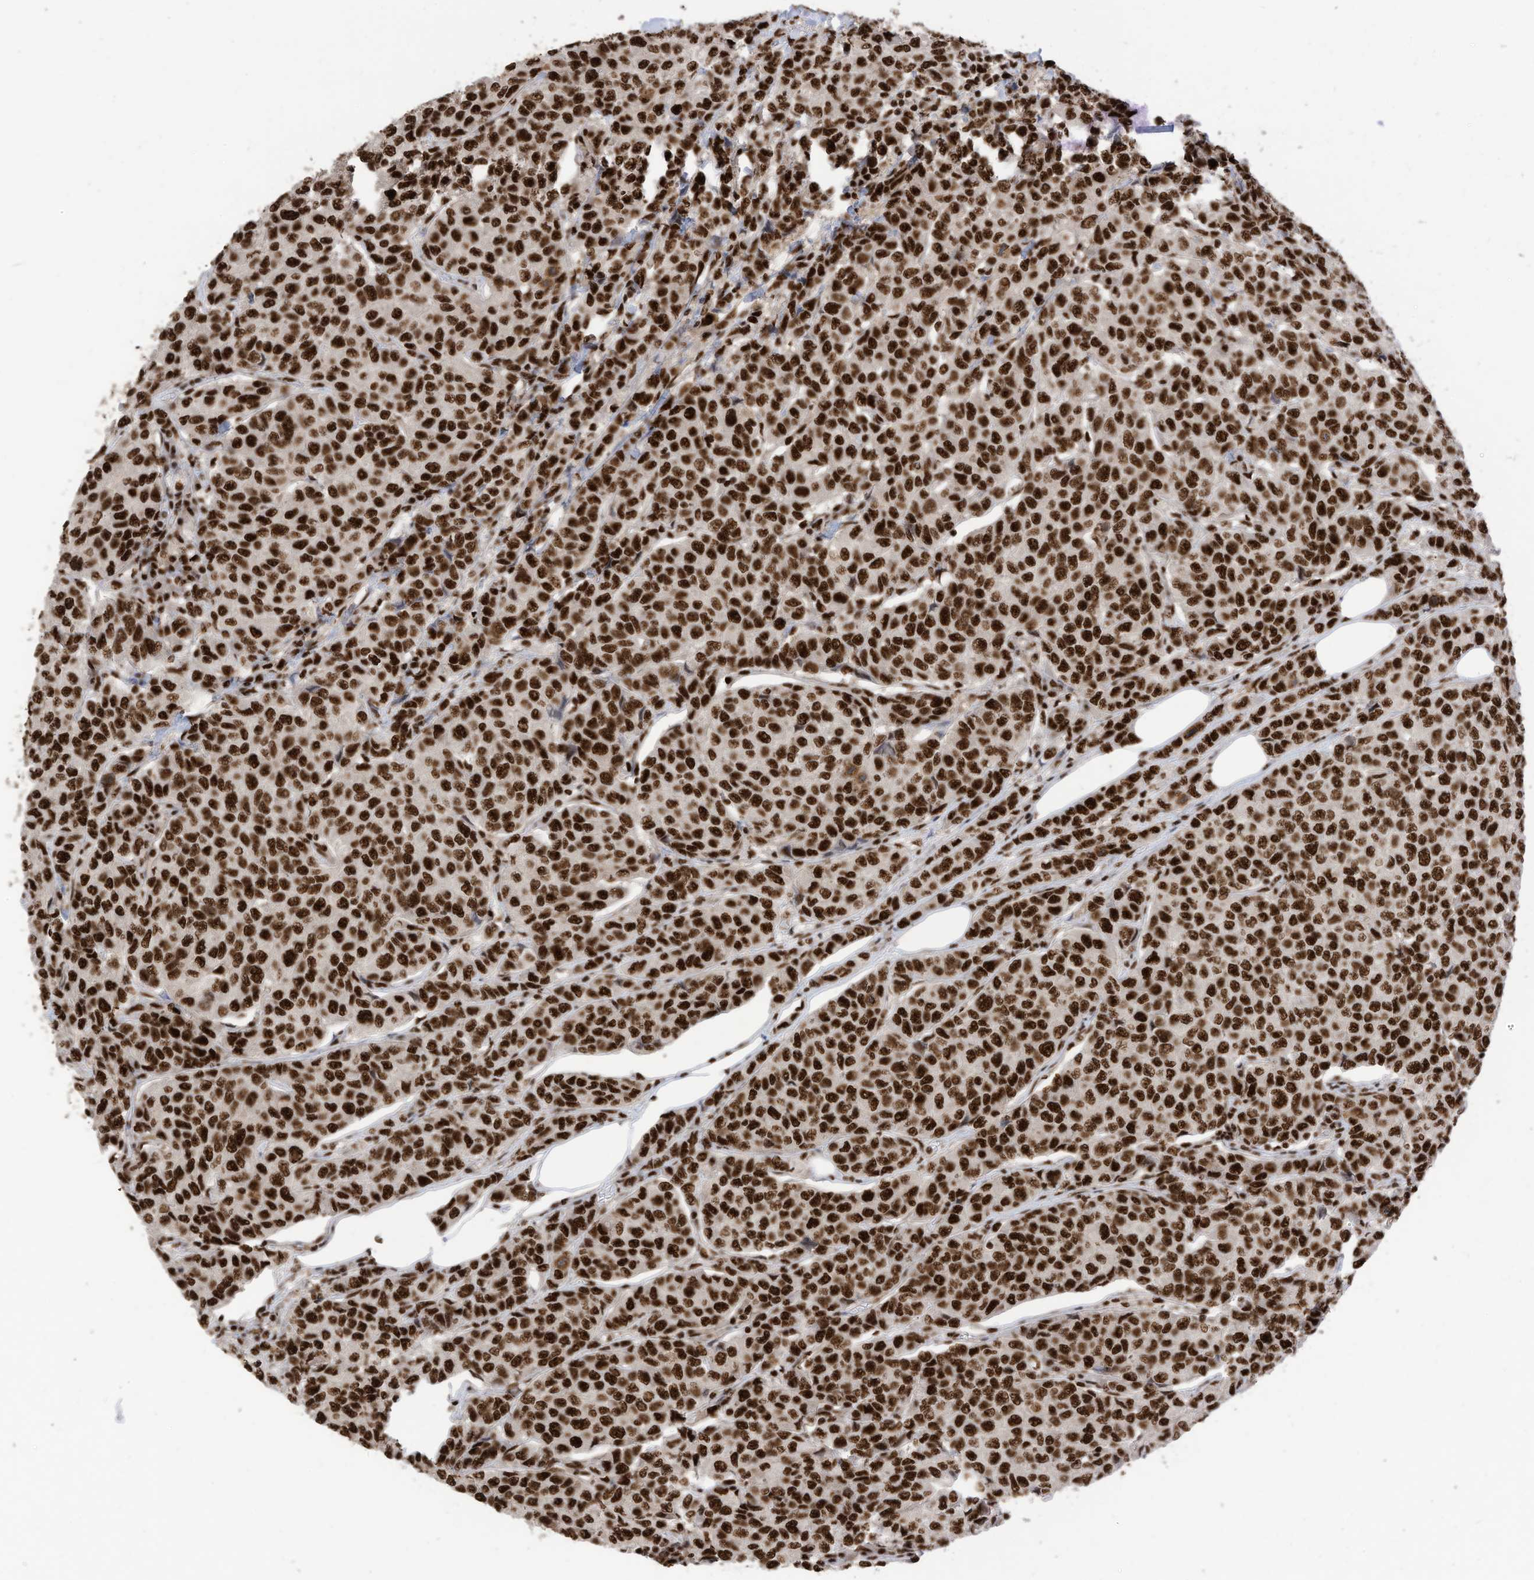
{"staining": {"intensity": "strong", "quantity": ">75%", "location": "nuclear"}, "tissue": "breast cancer", "cell_type": "Tumor cells", "image_type": "cancer", "snomed": [{"axis": "morphology", "description": "Duct carcinoma"}, {"axis": "topography", "description": "Breast"}], "caption": "Breast cancer stained with DAB (3,3'-diaminobenzidine) immunohistochemistry (IHC) shows high levels of strong nuclear expression in approximately >75% of tumor cells. (brown staining indicates protein expression, while blue staining denotes nuclei).", "gene": "SF3A3", "patient": {"sex": "female", "age": 55}}